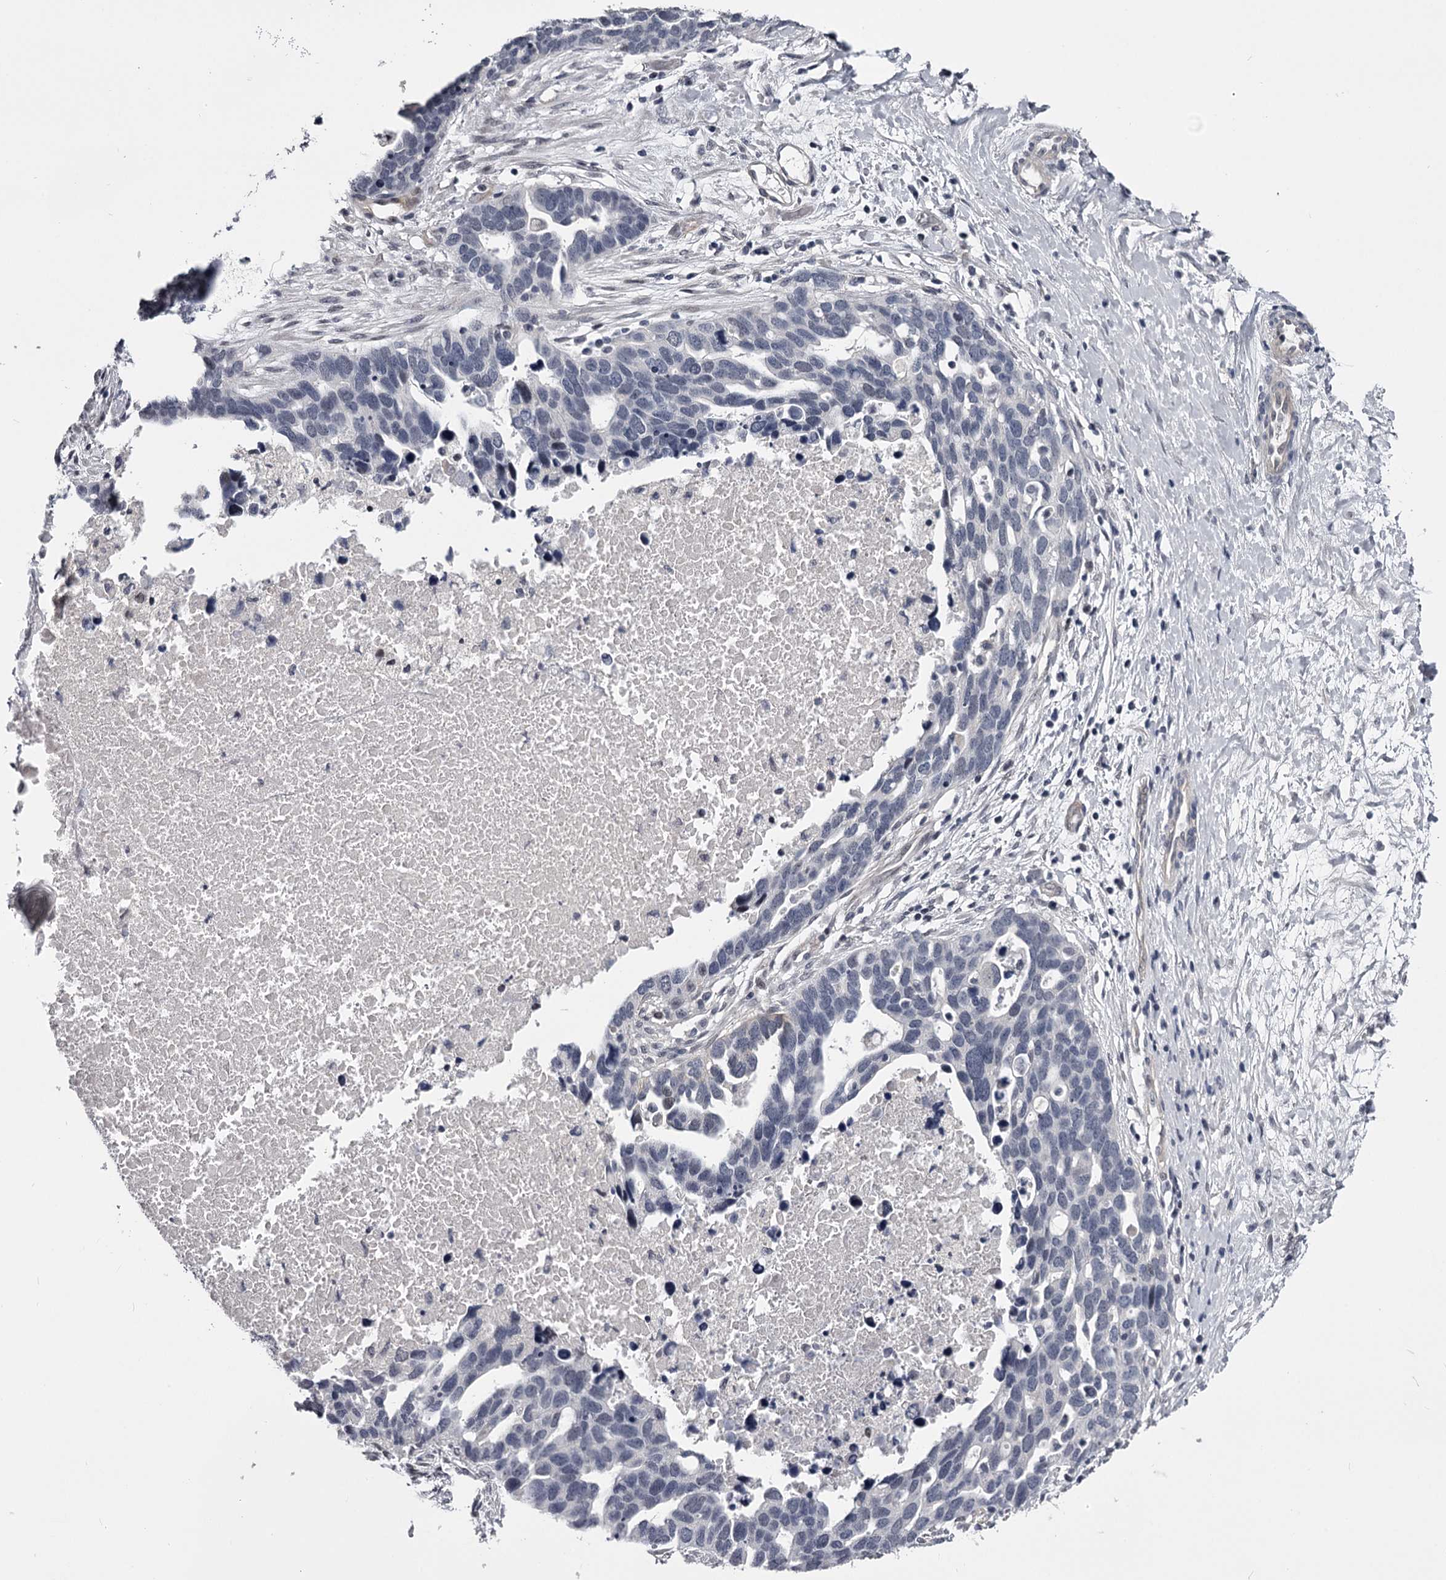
{"staining": {"intensity": "negative", "quantity": "none", "location": "none"}, "tissue": "ovarian cancer", "cell_type": "Tumor cells", "image_type": "cancer", "snomed": [{"axis": "morphology", "description": "Cystadenocarcinoma, serous, NOS"}, {"axis": "topography", "description": "Ovary"}], "caption": "A photomicrograph of human ovarian cancer (serous cystadenocarcinoma) is negative for staining in tumor cells.", "gene": "OVOL2", "patient": {"sex": "female", "age": 54}}